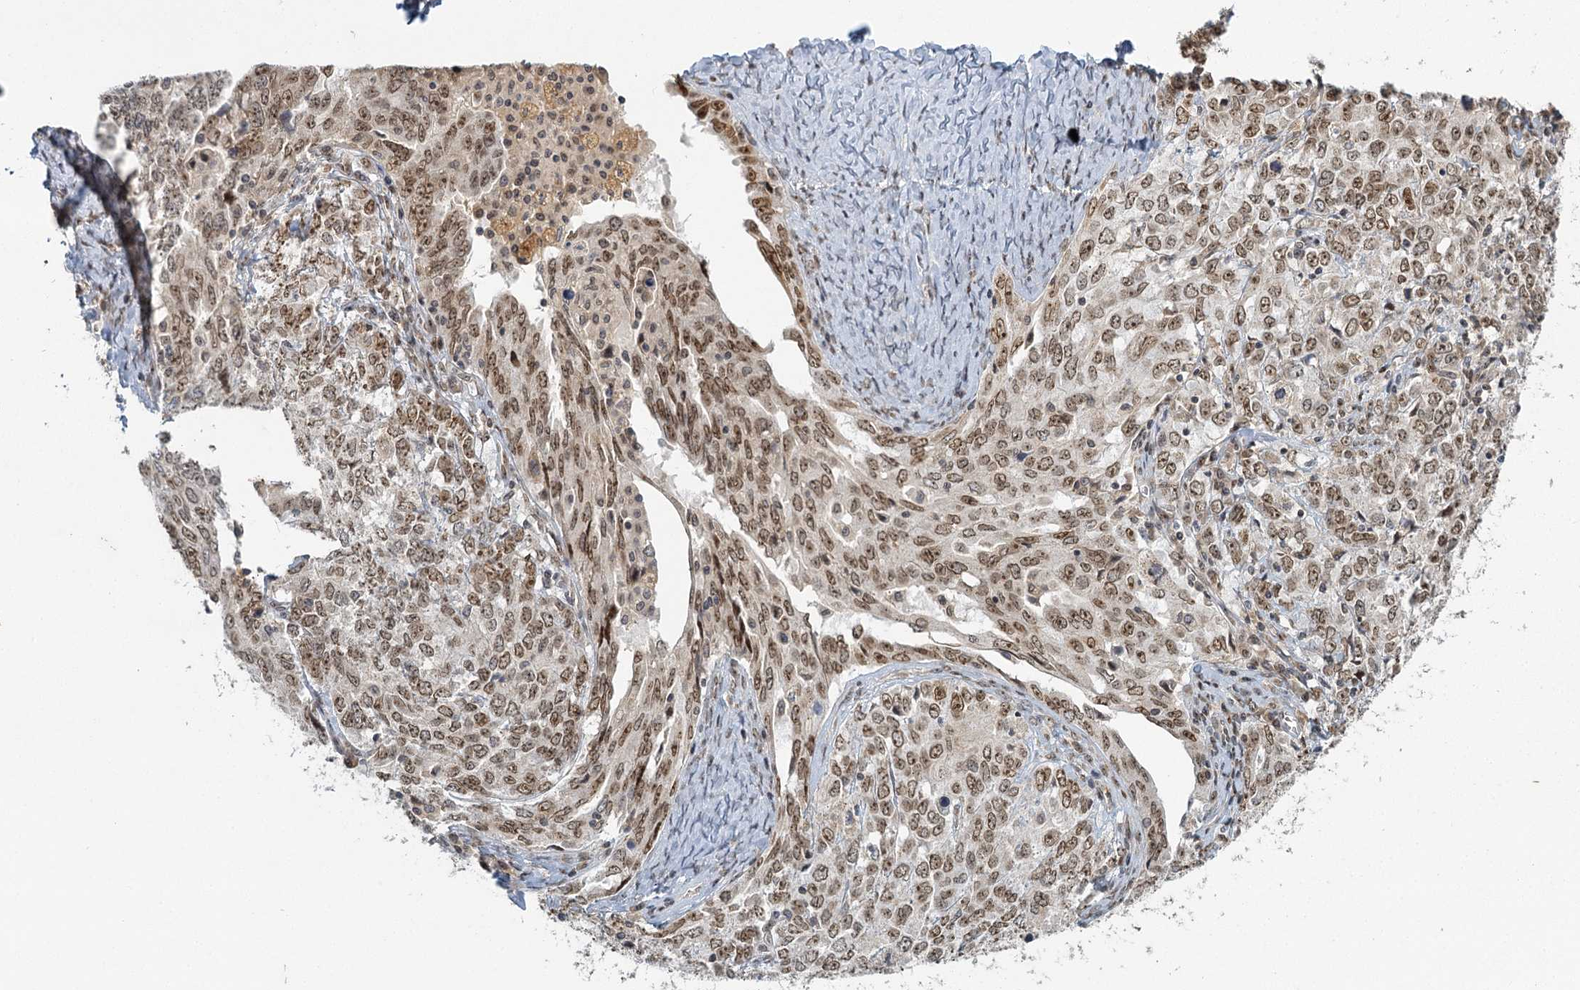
{"staining": {"intensity": "moderate", "quantity": ">75%", "location": "cytoplasmic/membranous,nuclear"}, "tissue": "ovarian cancer", "cell_type": "Tumor cells", "image_type": "cancer", "snomed": [{"axis": "morphology", "description": "Carcinoma, endometroid"}, {"axis": "topography", "description": "Ovary"}], "caption": "Ovarian cancer stained for a protein shows moderate cytoplasmic/membranous and nuclear positivity in tumor cells.", "gene": "TREX1", "patient": {"sex": "female", "age": 62}}